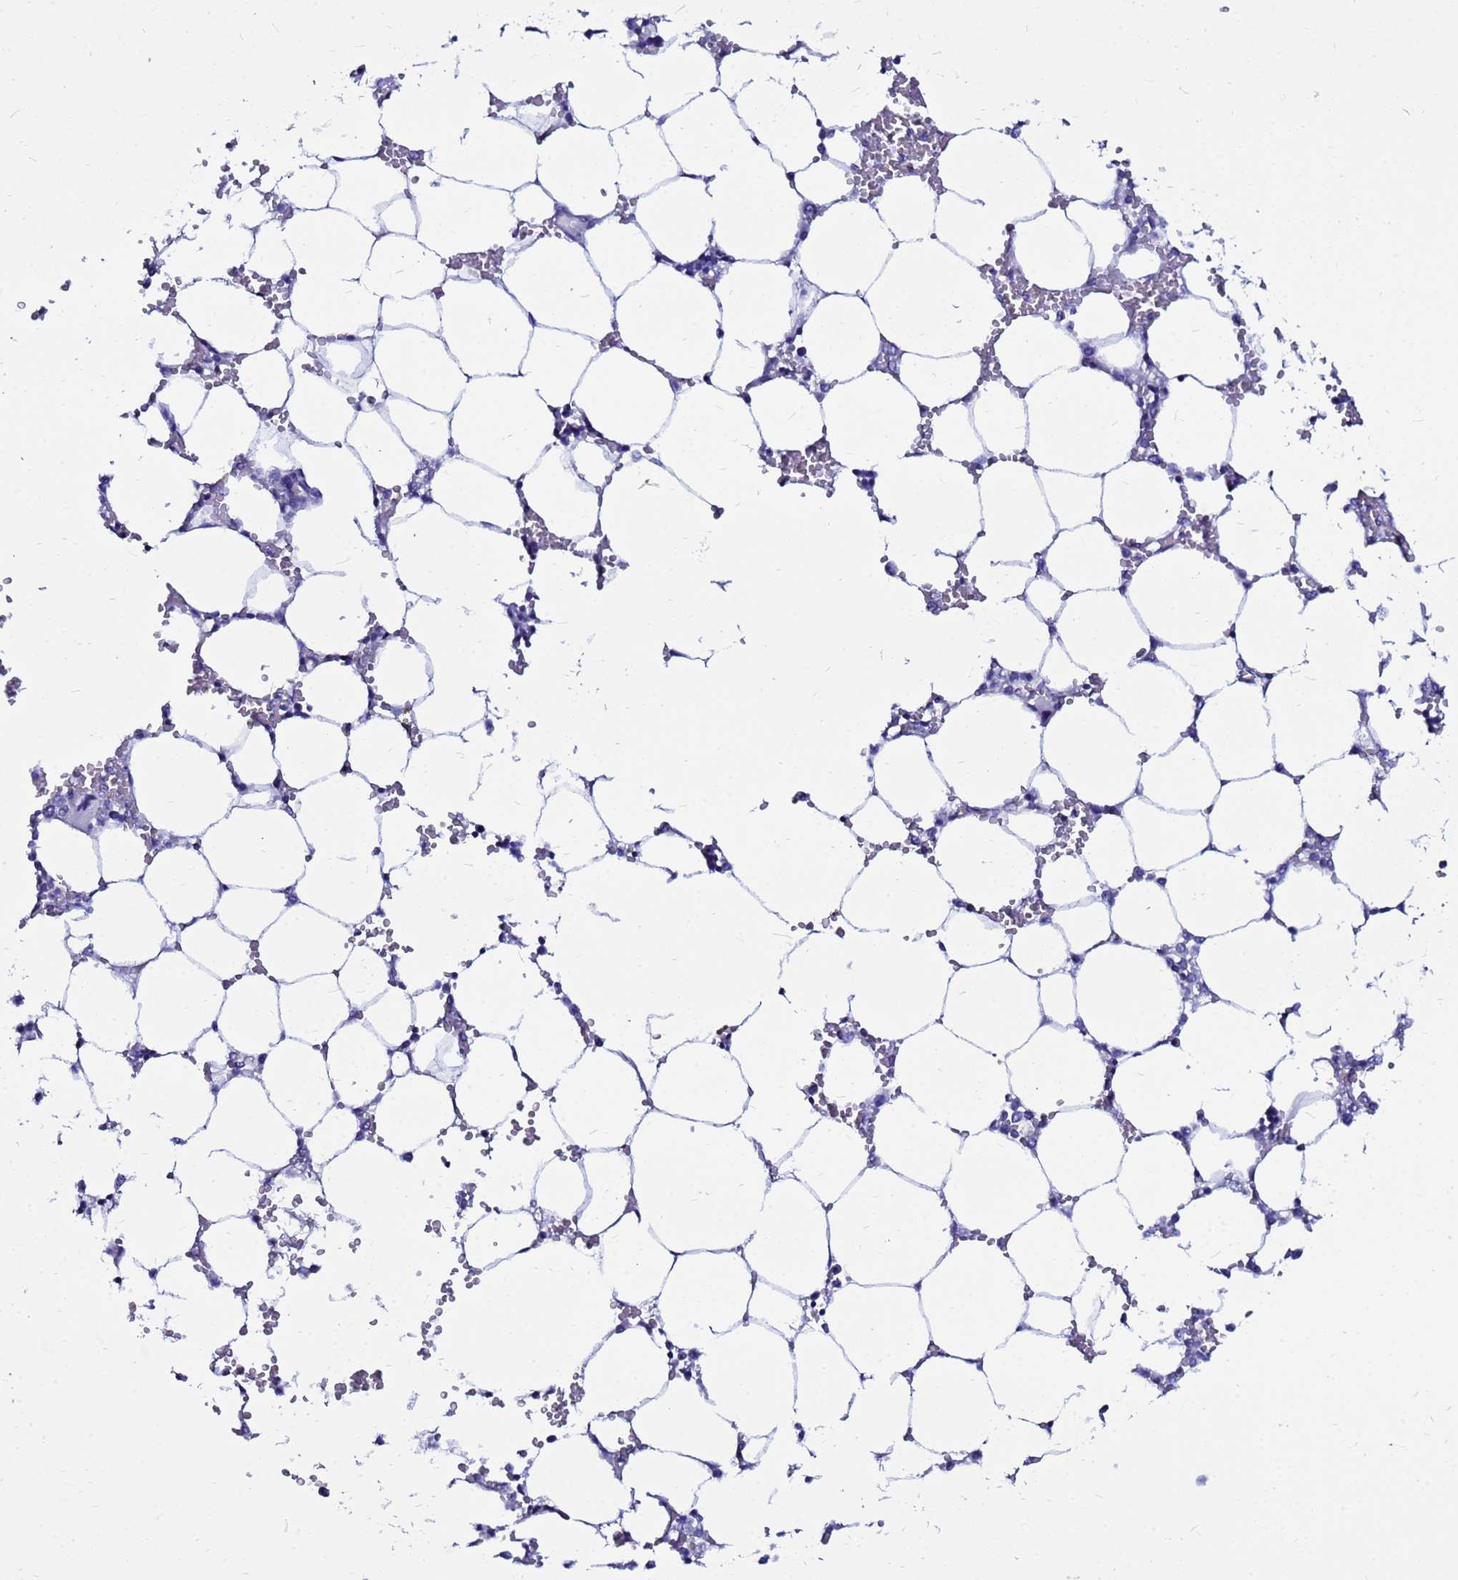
{"staining": {"intensity": "negative", "quantity": "none", "location": "none"}, "tissue": "bone marrow", "cell_type": "Hematopoietic cells", "image_type": "normal", "snomed": [{"axis": "morphology", "description": "Normal tissue, NOS"}, {"axis": "topography", "description": "Bone marrow"}], "caption": "This is a histopathology image of immunohistochemistry staining of unremarkable bone marrow, which shows no staining in hematopoietic cells. (Stains: DAB immunohistochemistry (IHC) with hematoxylin counter stain, Microscopy: brightfield microscopy at high magnification).", "gene": "PPP1R14C", "patient": {"sex": "male", "age": 64}}